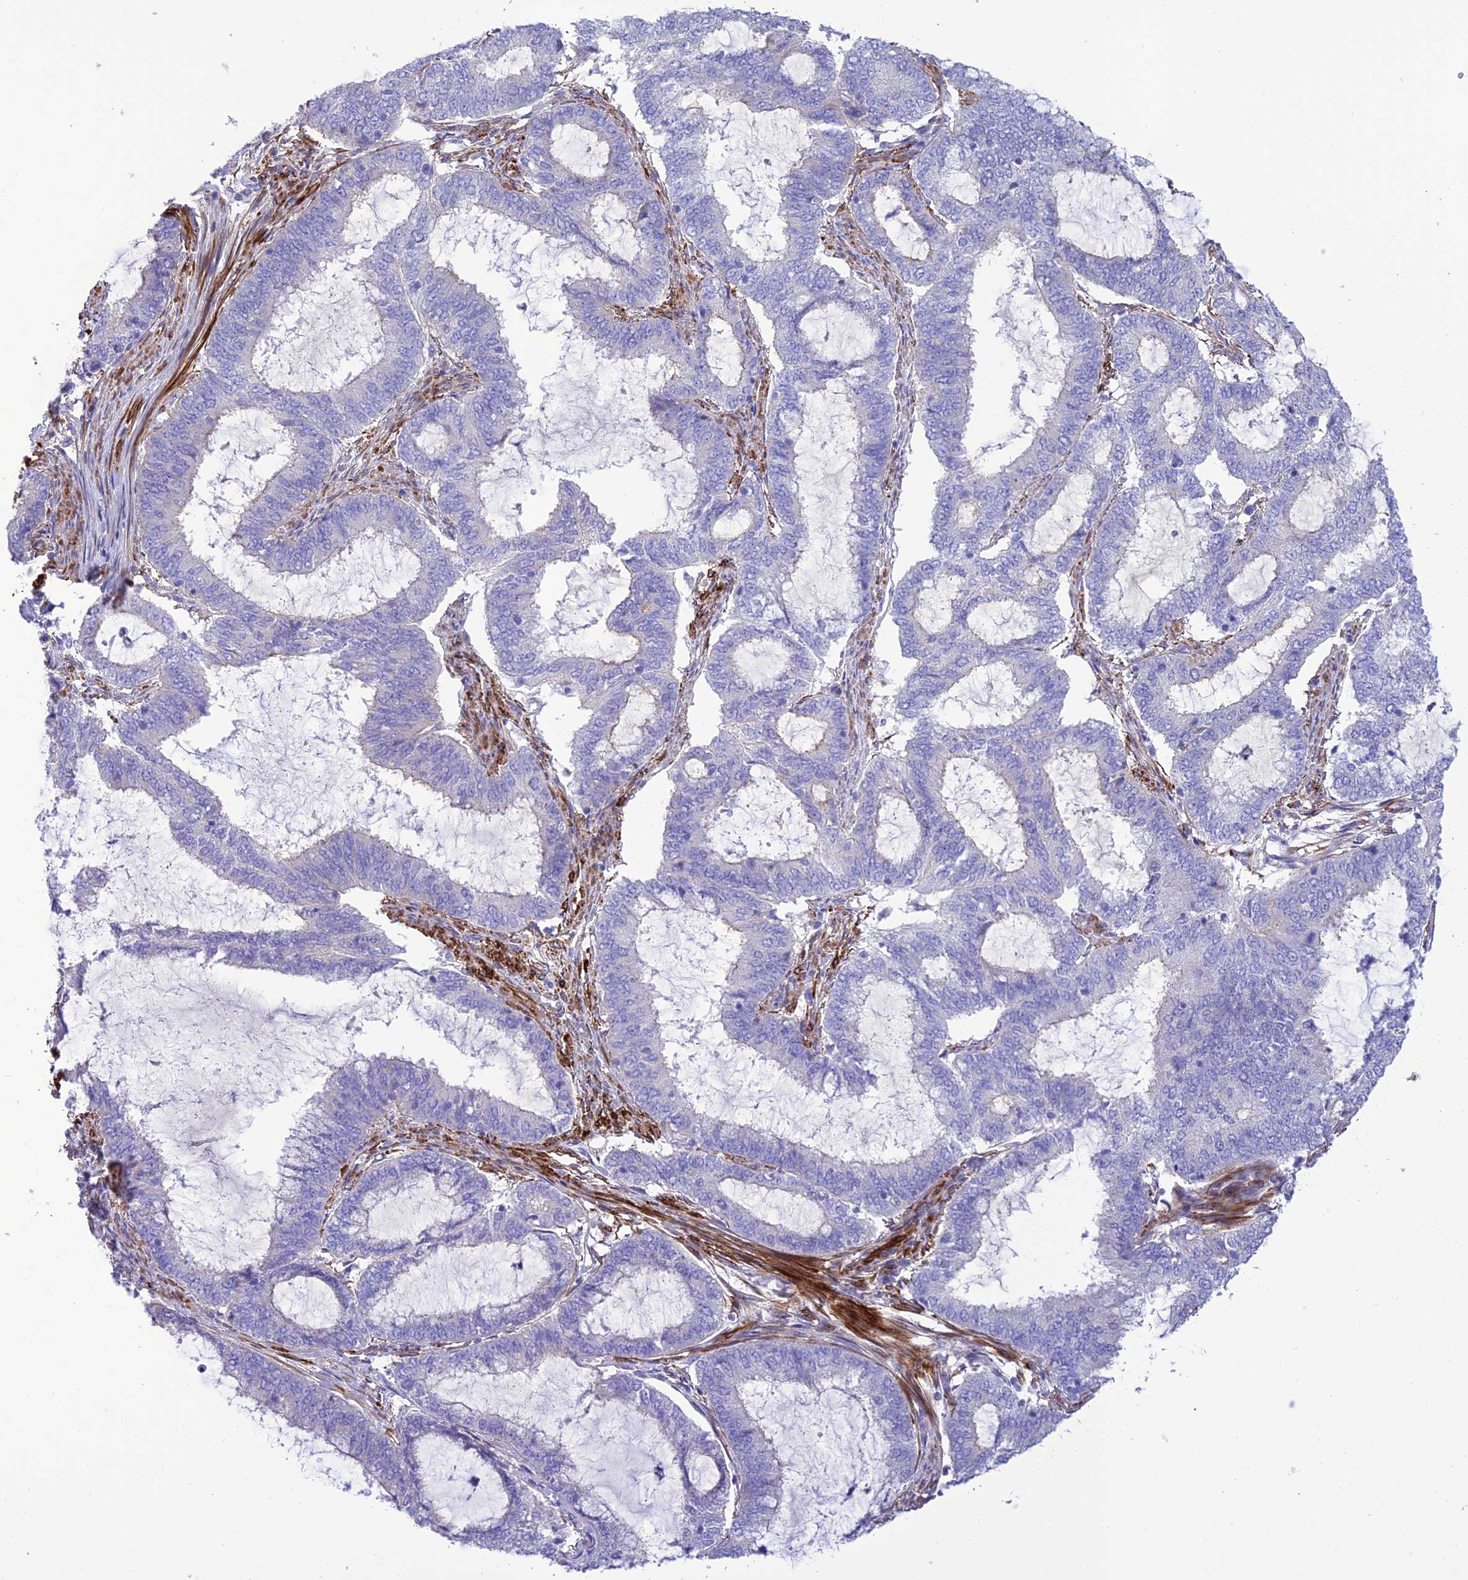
{"staining": {"intensity": "negative", "quantity": "none", "location": "none"}, "tissue": "endometrial cancer", "cell_type": "Tumor cells", "image_type": "cancer", "snomed": [{"axis": "morphology", "description": "Adenocarcinoma, NOS"}, {"axis": "topography", "description": "Endometrium"}], "caption": "DAB immunohistochemical staining of human endometrial adenocarcinoma shows no significant expression in tumor cells.", "gene": "FRA10AC1", "patient": {"sex": "female", "age": 51}}